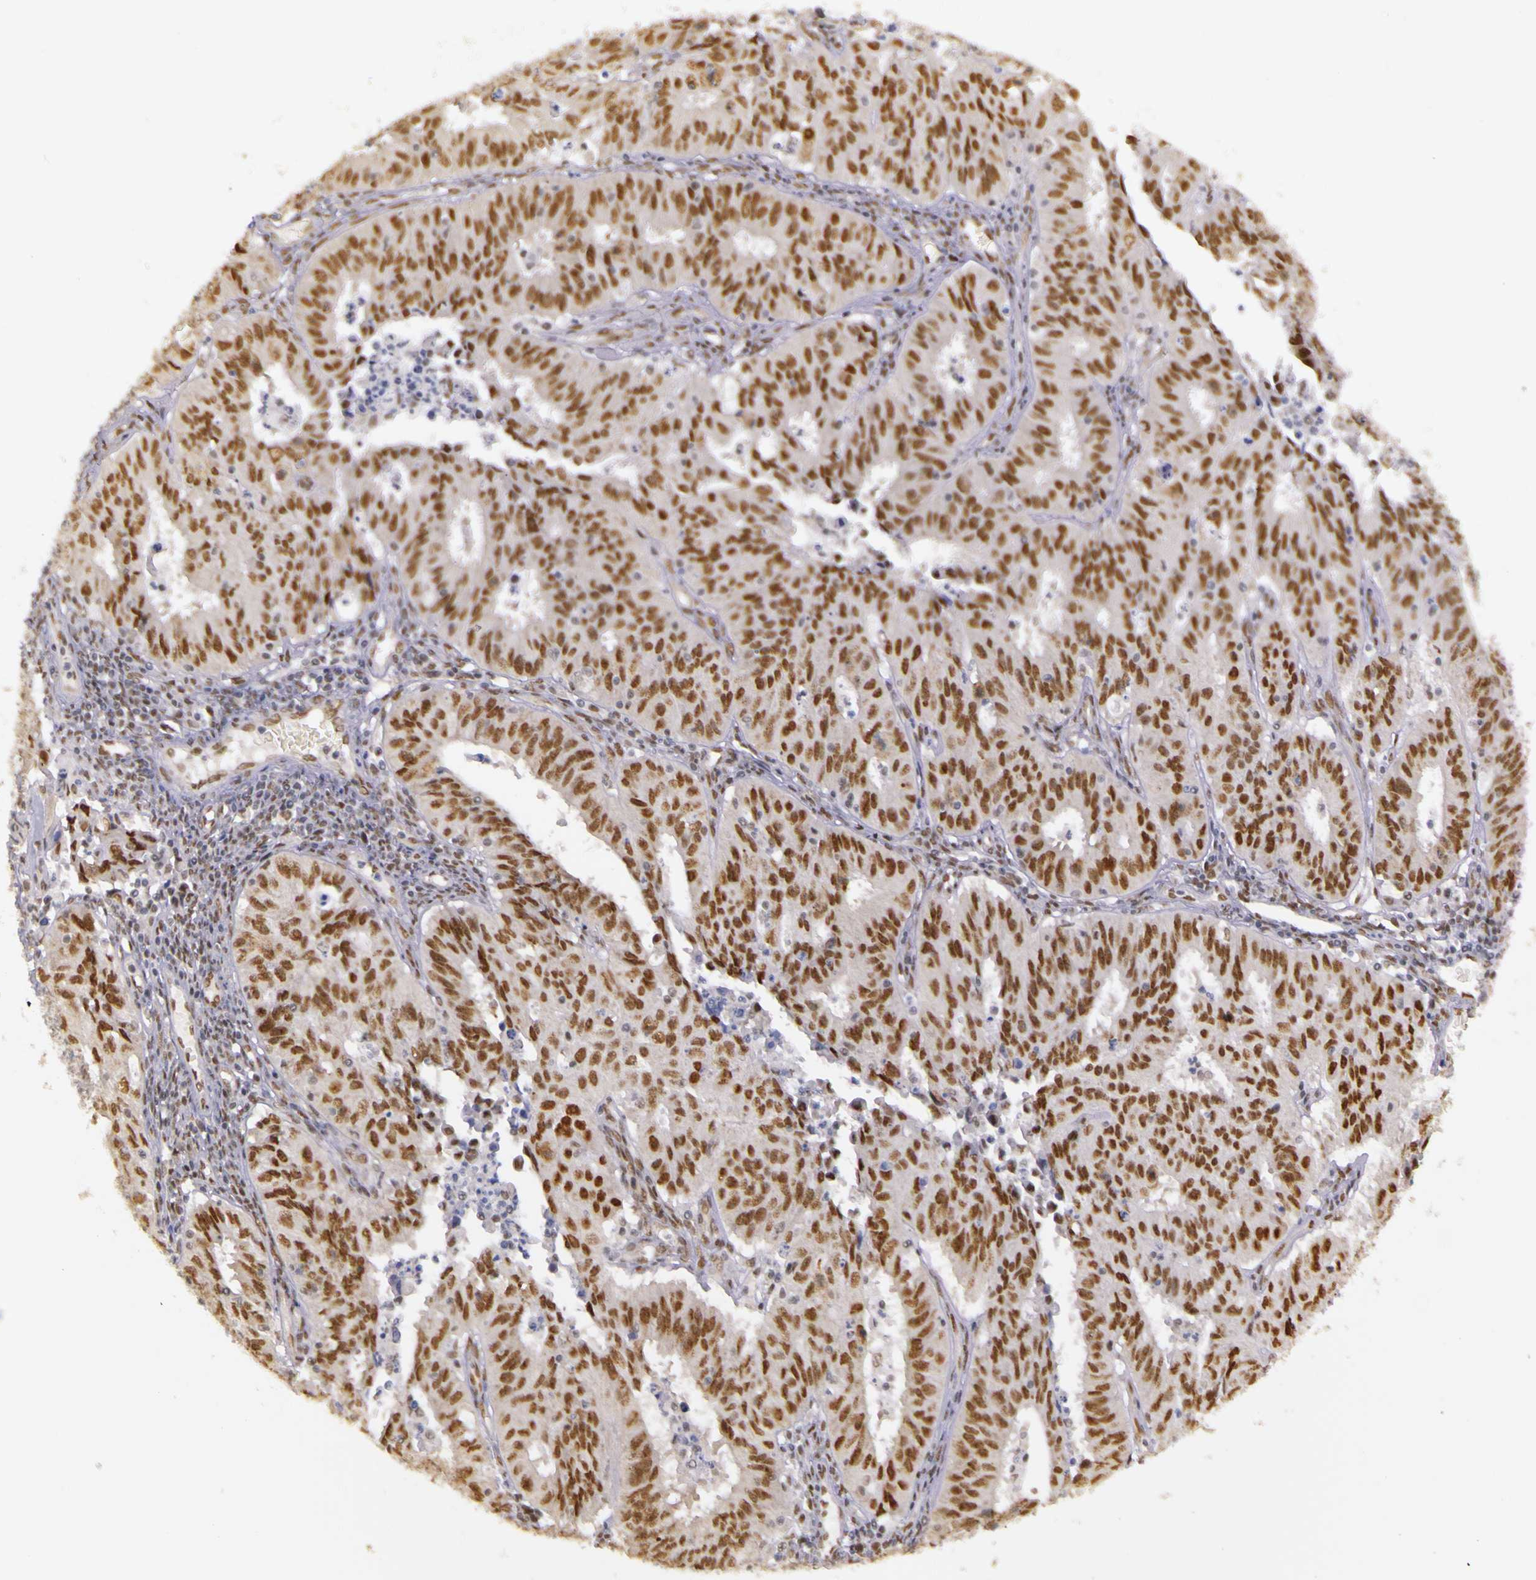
{"staining": {"intensity": "moderate", "quantity": ">75%", "location": "nuclear"}, "tissue": "endometrial cancer", "cell_type": "Tumor cells", "image_type": "cancer", "snomed": [{"axis": "morphology", "description": "Adenocarcinoma, NOS"}, {"axis": "topography", "description": "Endometrium"}], "caption": "Protein analysis of endometrial cancer (adenocarcinoma) tissue reveals moderate nuclear staining in about >75% of tumor cells. Using DAB (3,3'-diaminobenzidine) (brown) and hematoxylin (blue) stains, captured at high magnification using brightfield microscopy.", "gene": "WDR13", "patient": {"sex": "female", "age": 42}}